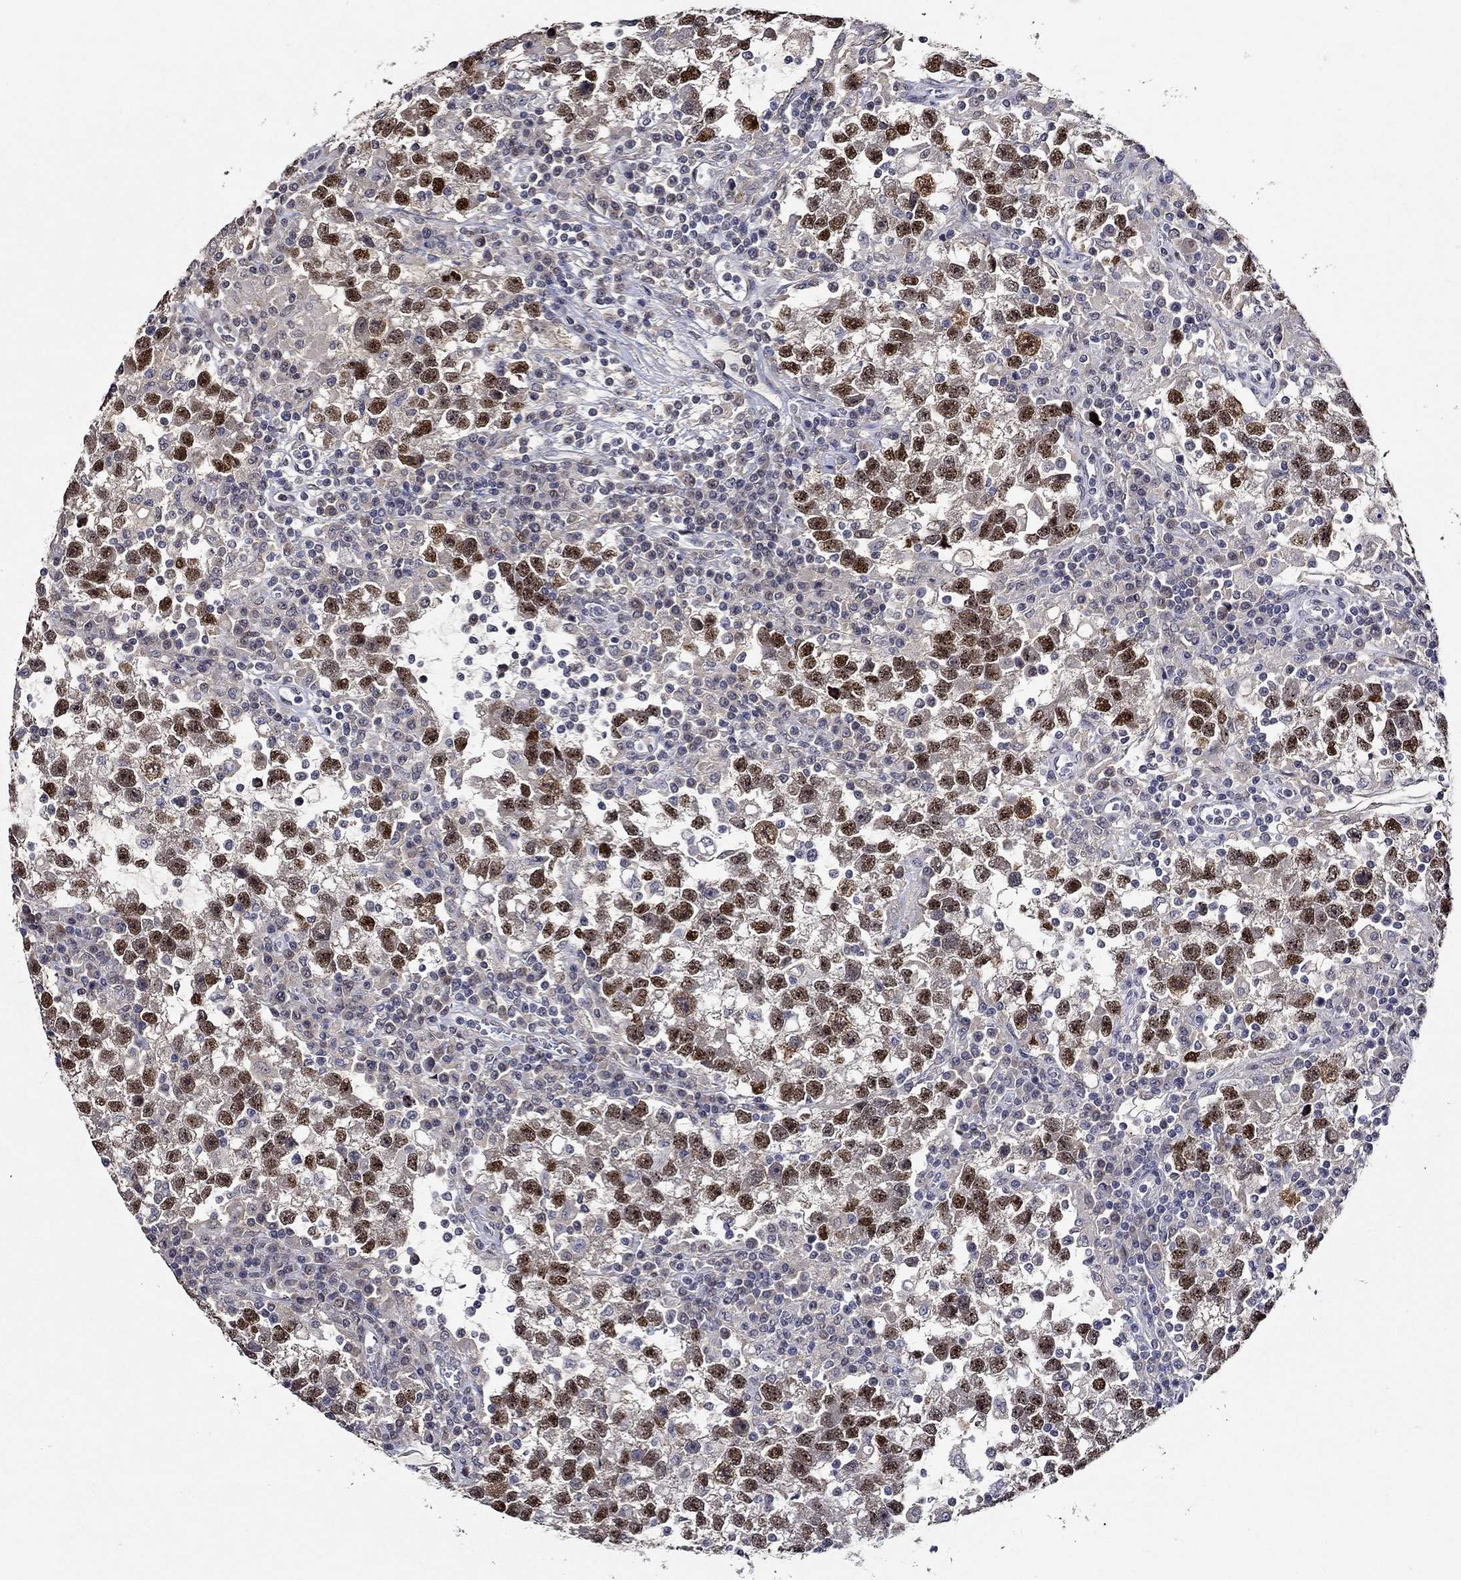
{"staining": {"intensity": "strong", "quantity": ">75%", "location": "nuclear"}, "tissue": "testis cancer", "cell_type": "Tumor cells", "image_type": "cancer", "snomed": [{"axis": "morphology", "description": "Seminoma, NOS"}, {"axis": "topography", "description": "Testis"}], "caption": "Brown immunohistochemical staining in human testis seminoma shows strong nuclear expression in about >75% of tumor cells.", "gene": "GATA2", "patient": {"sex": "male", "age": 47}}